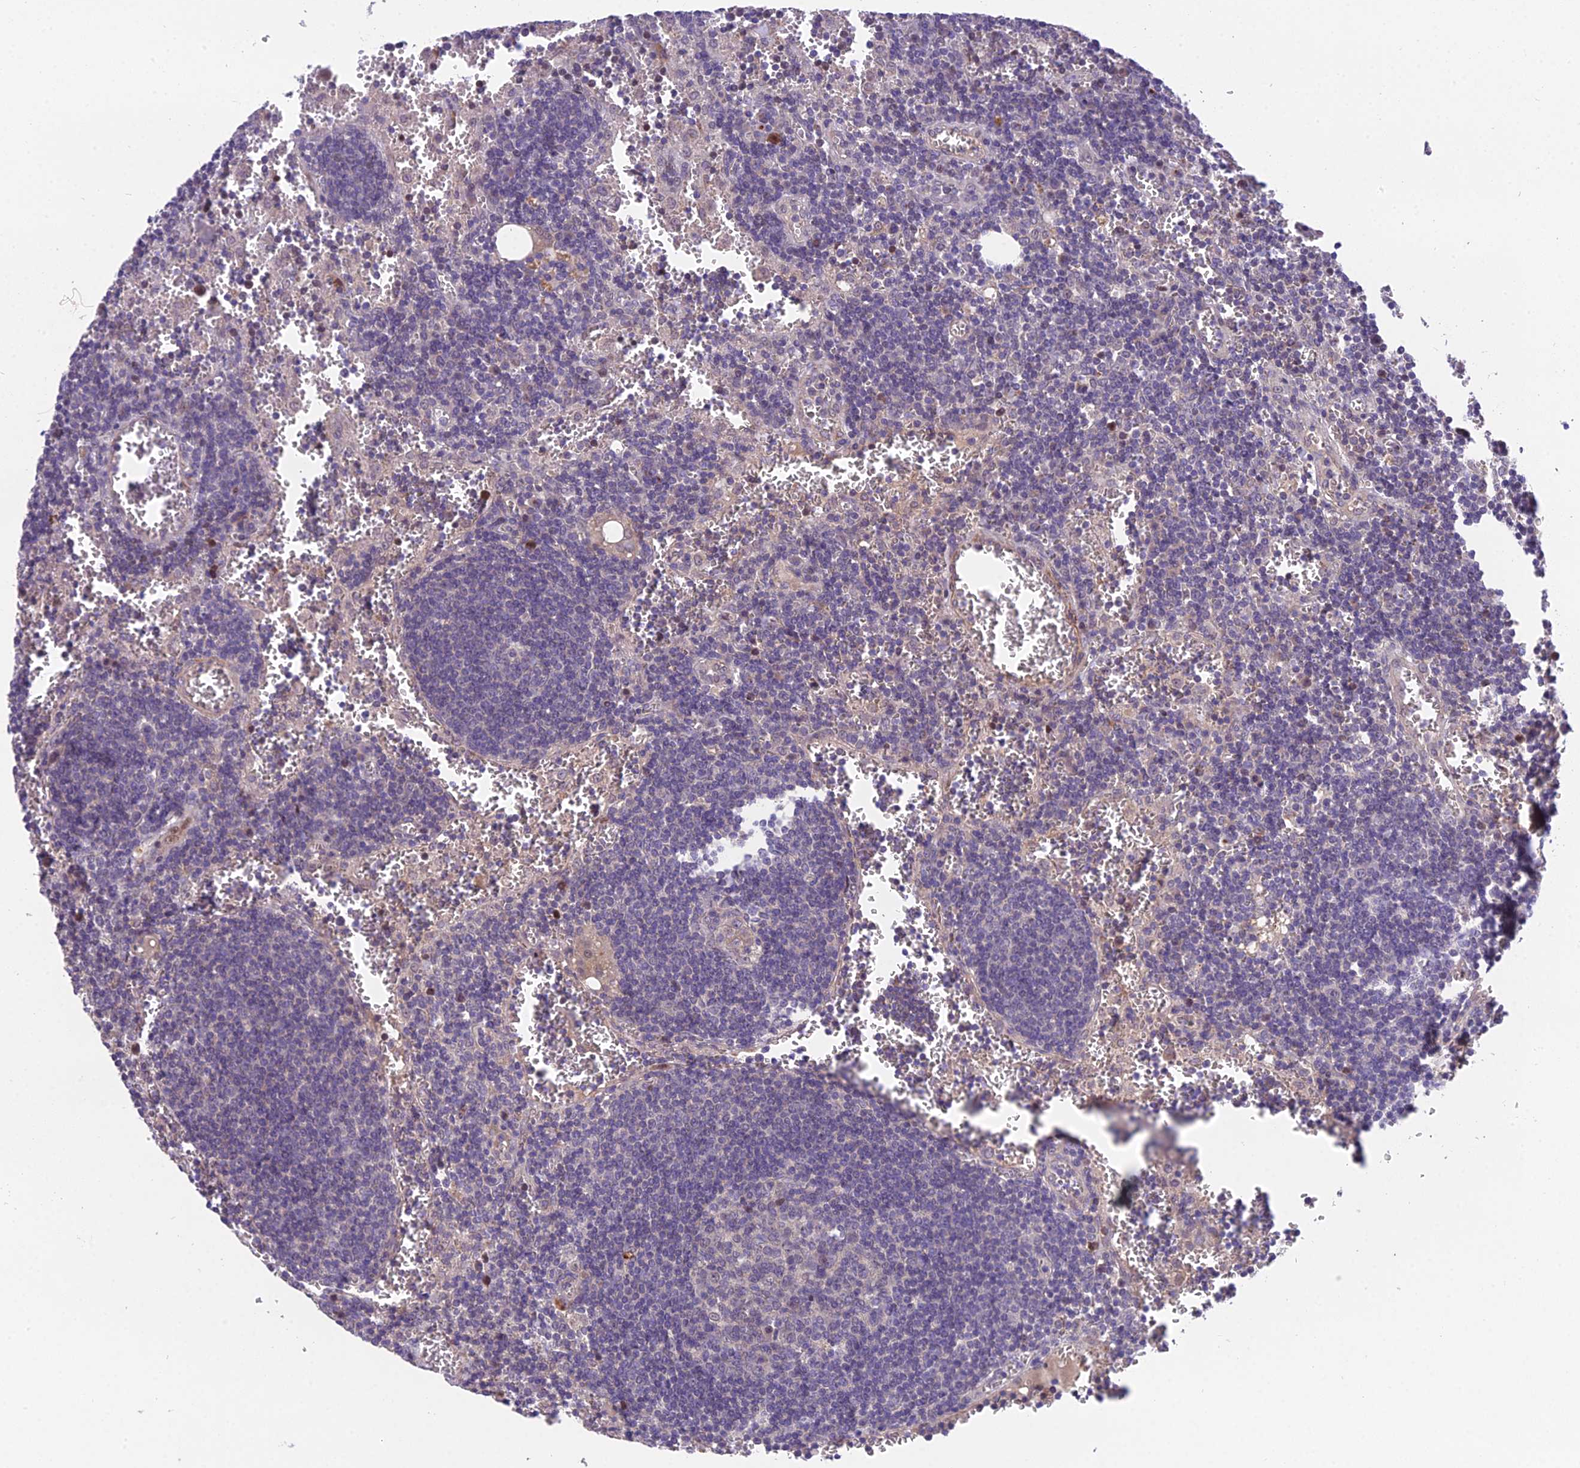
{"staining": {"intensity": "negative", "quantity": "none", "location": "none"}, "tissue": "lymph node", "cell_type": "Germinal center cells", "image_type": "normal", "snomed": [{"axis": "morphology", "description": "Normal tissue, NOS"}, {"axis": "topography", "description": "Lymph node"}], "caption": "IHC photomicrograph of normal human lymph node stained for a protein (brown), which demonstrates no expression in germinal center cells.", "gene": "PUS10", "patient": {"sex": "female", "age": 73}}